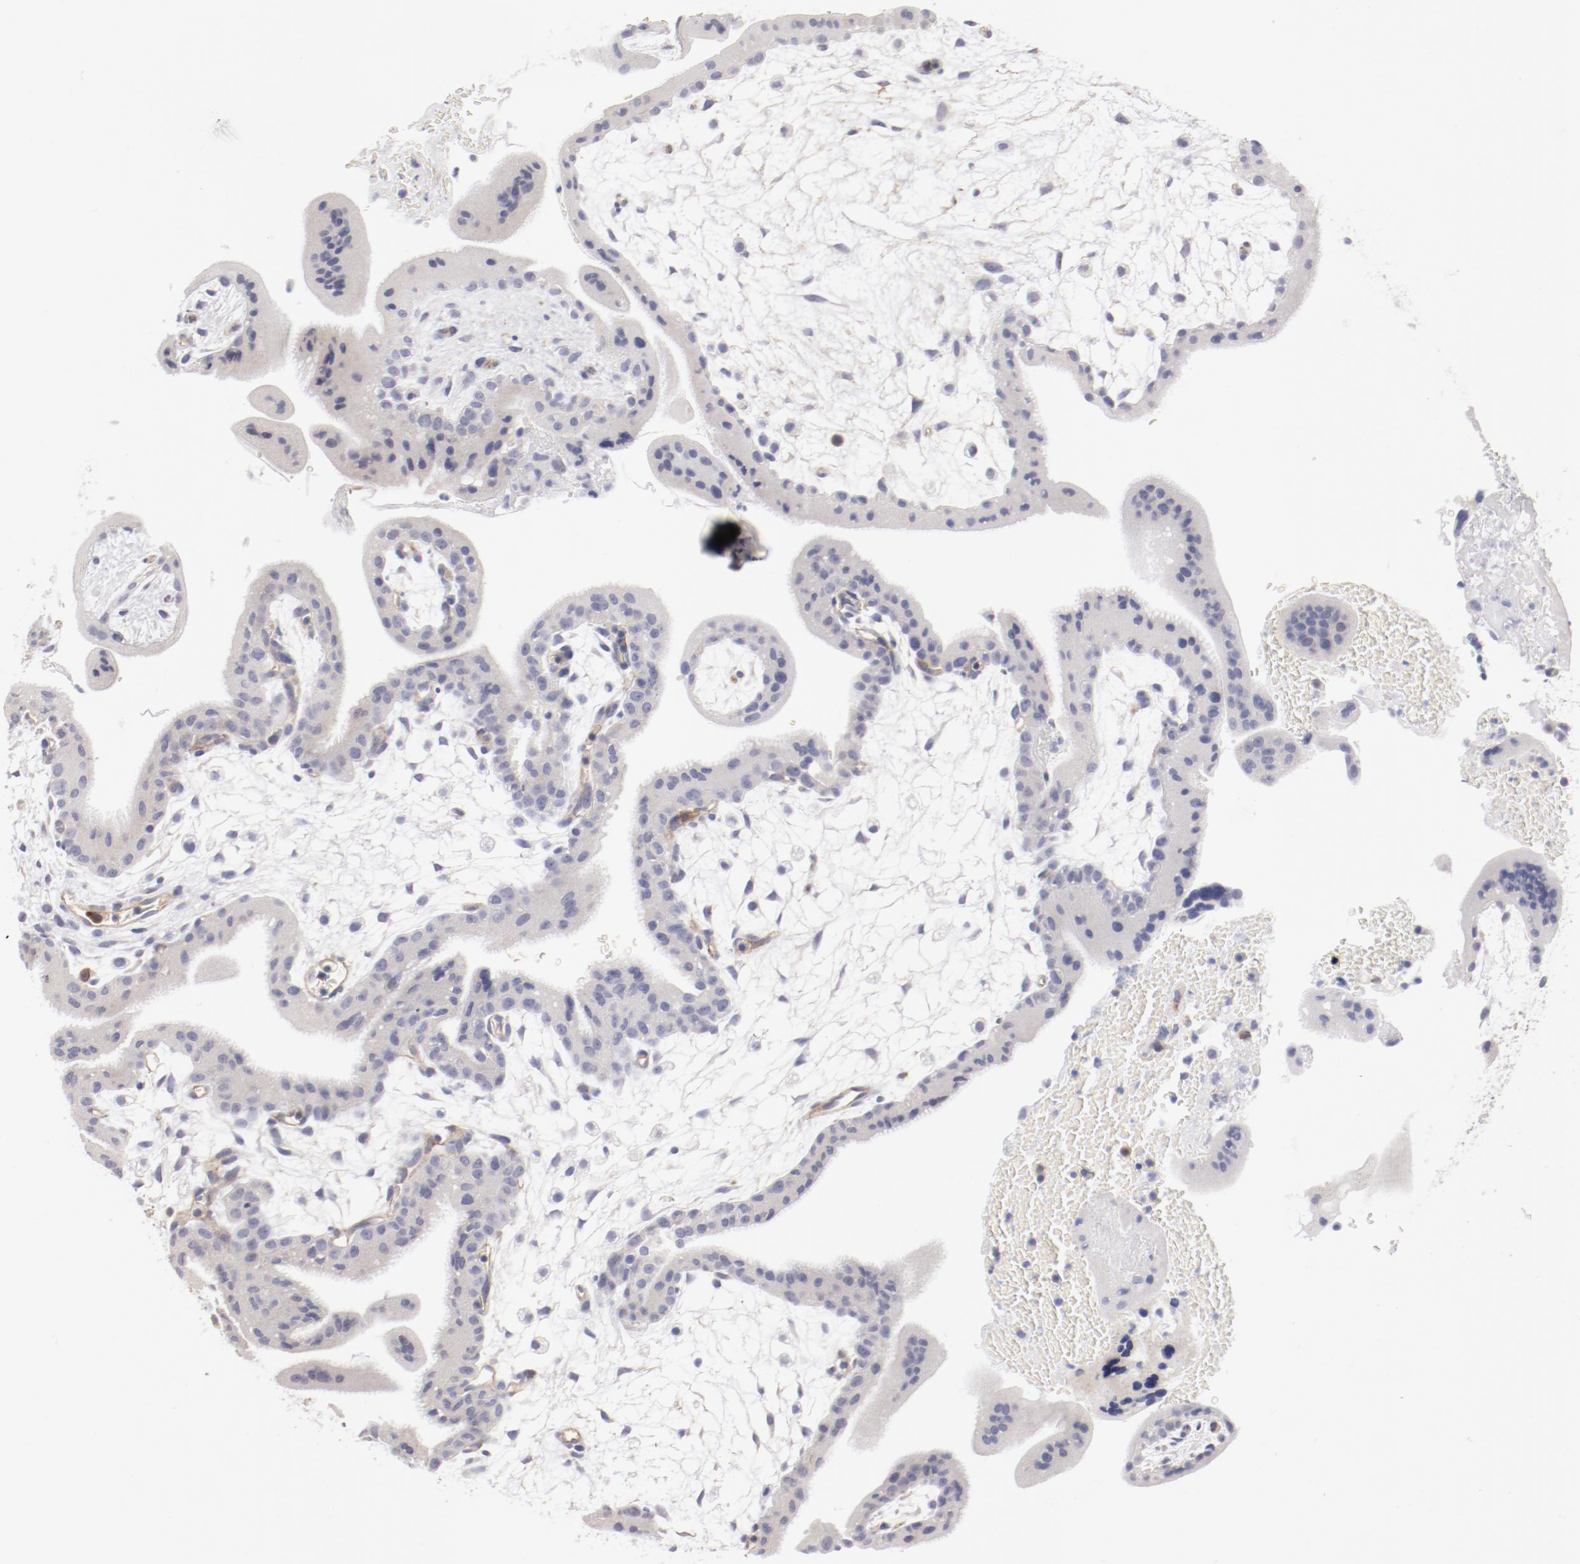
{"staining": {"intensity": "weak", "quantity": "<25%", "location": "cytoplasmic/membranous"}, "tissue": "placenta", "cell_type": "Decidual cells", "image_type": "normal", "snomed": [{"axis": "morphology", "description": "Normal tissue, NOS"}, {"axis": "topography", "description": "Placenta"}], "caption": "This is an IHC histopathology image of benign placenta. There is no expression in decidual cells.", "gene": "LAX1", "patient": {"sex": "female", "age": 35}}